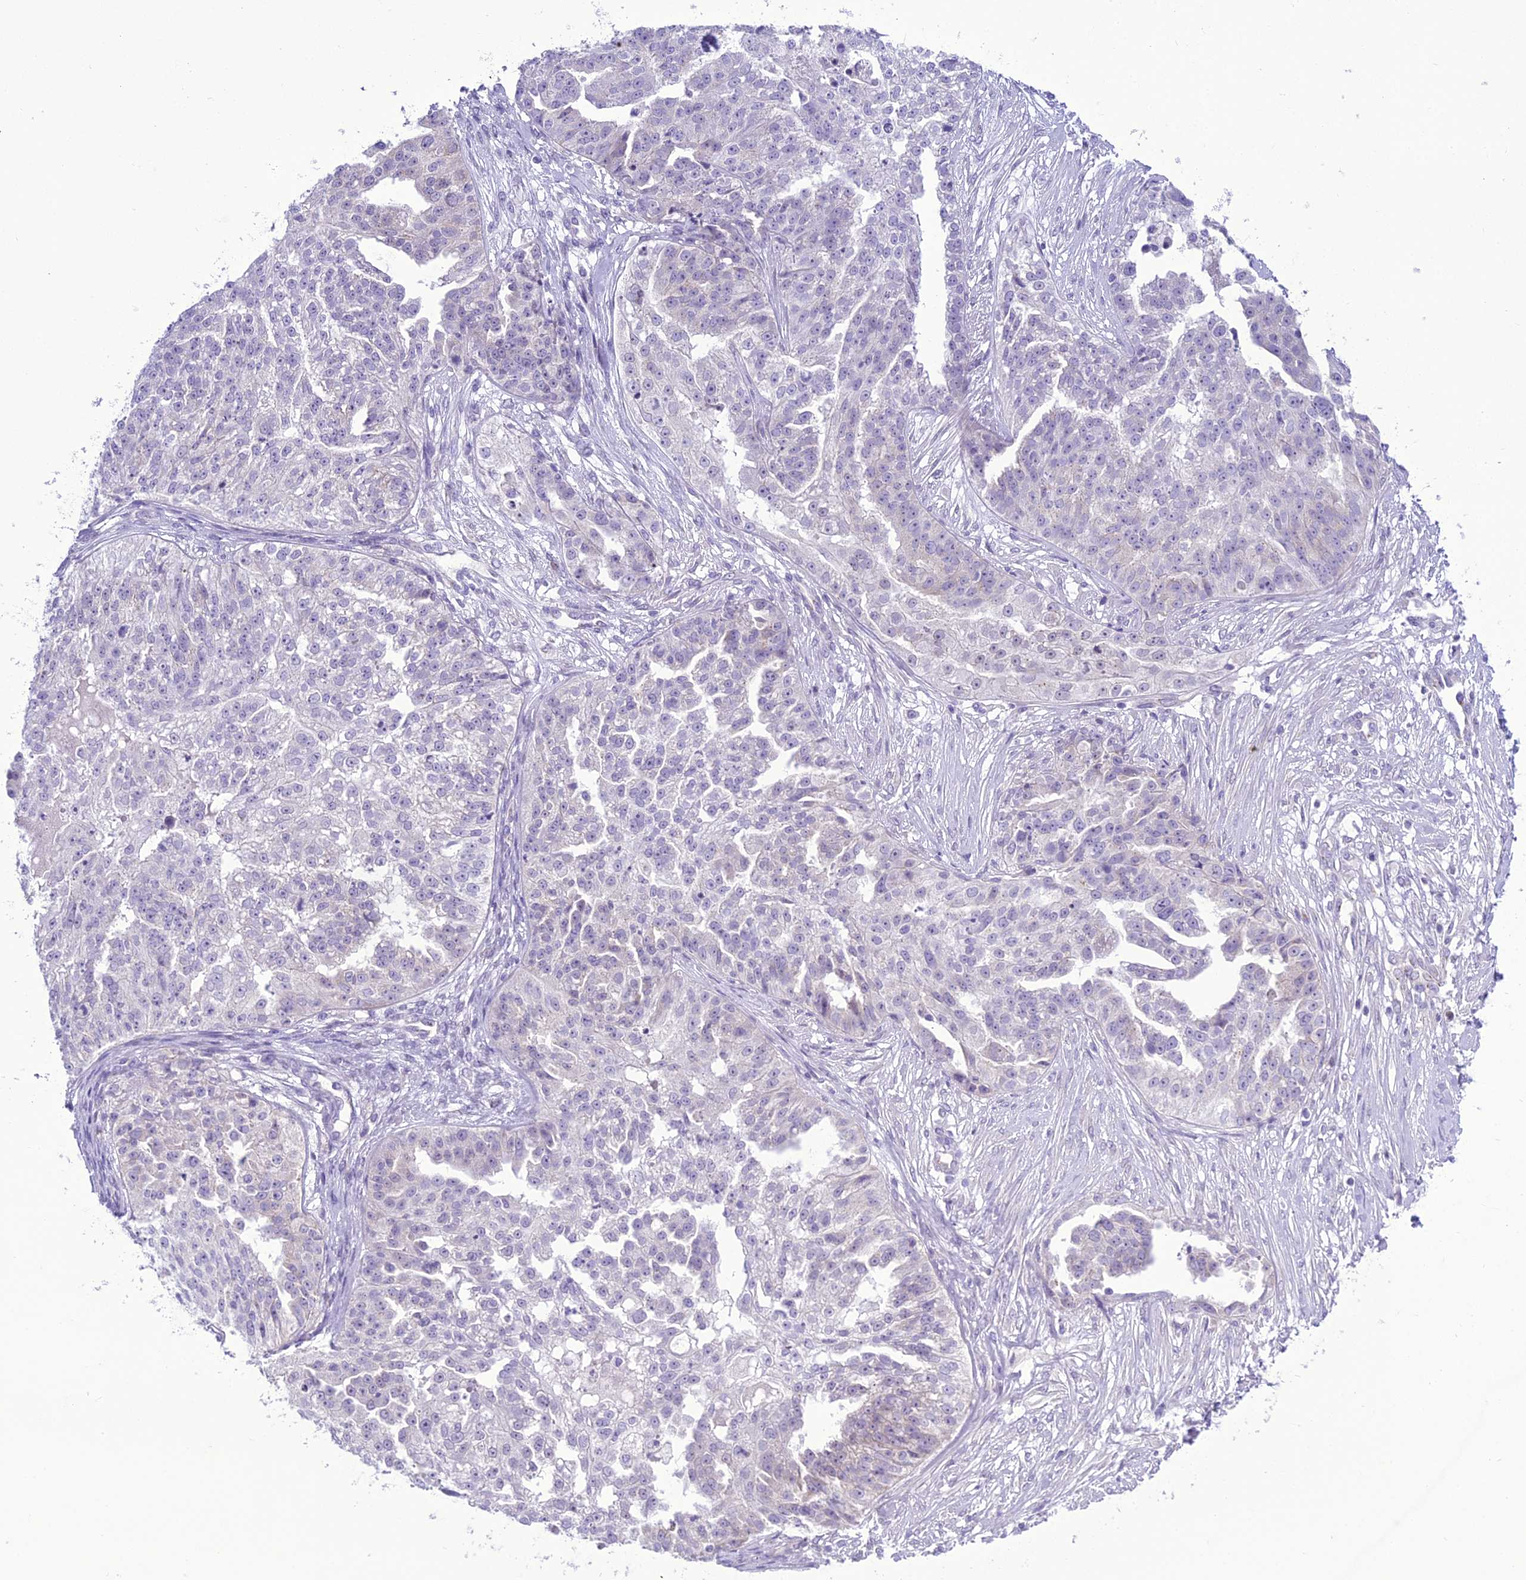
{"staining": {"intensity": "negative", "quantity": "none", "location": "none"}, "tissue": "ovarian cancer", "cell_type": "Tumor cells", "image_type": "cancer", "snomed": [{"axis": "morphology", "description": "Cystadenocarcinoma, serous, NOS"}, {"axis": "topography", "description": "Ovary"}], "caption": "An image of ovarian cancer (serous cystadenocarcinoma) stained for a protein displays no brown staining in tumor cells. (IHC, brightfield microscopy, high magnification).", "gene": "B9D2", "patient": {"sex": "female", "age": 58}}